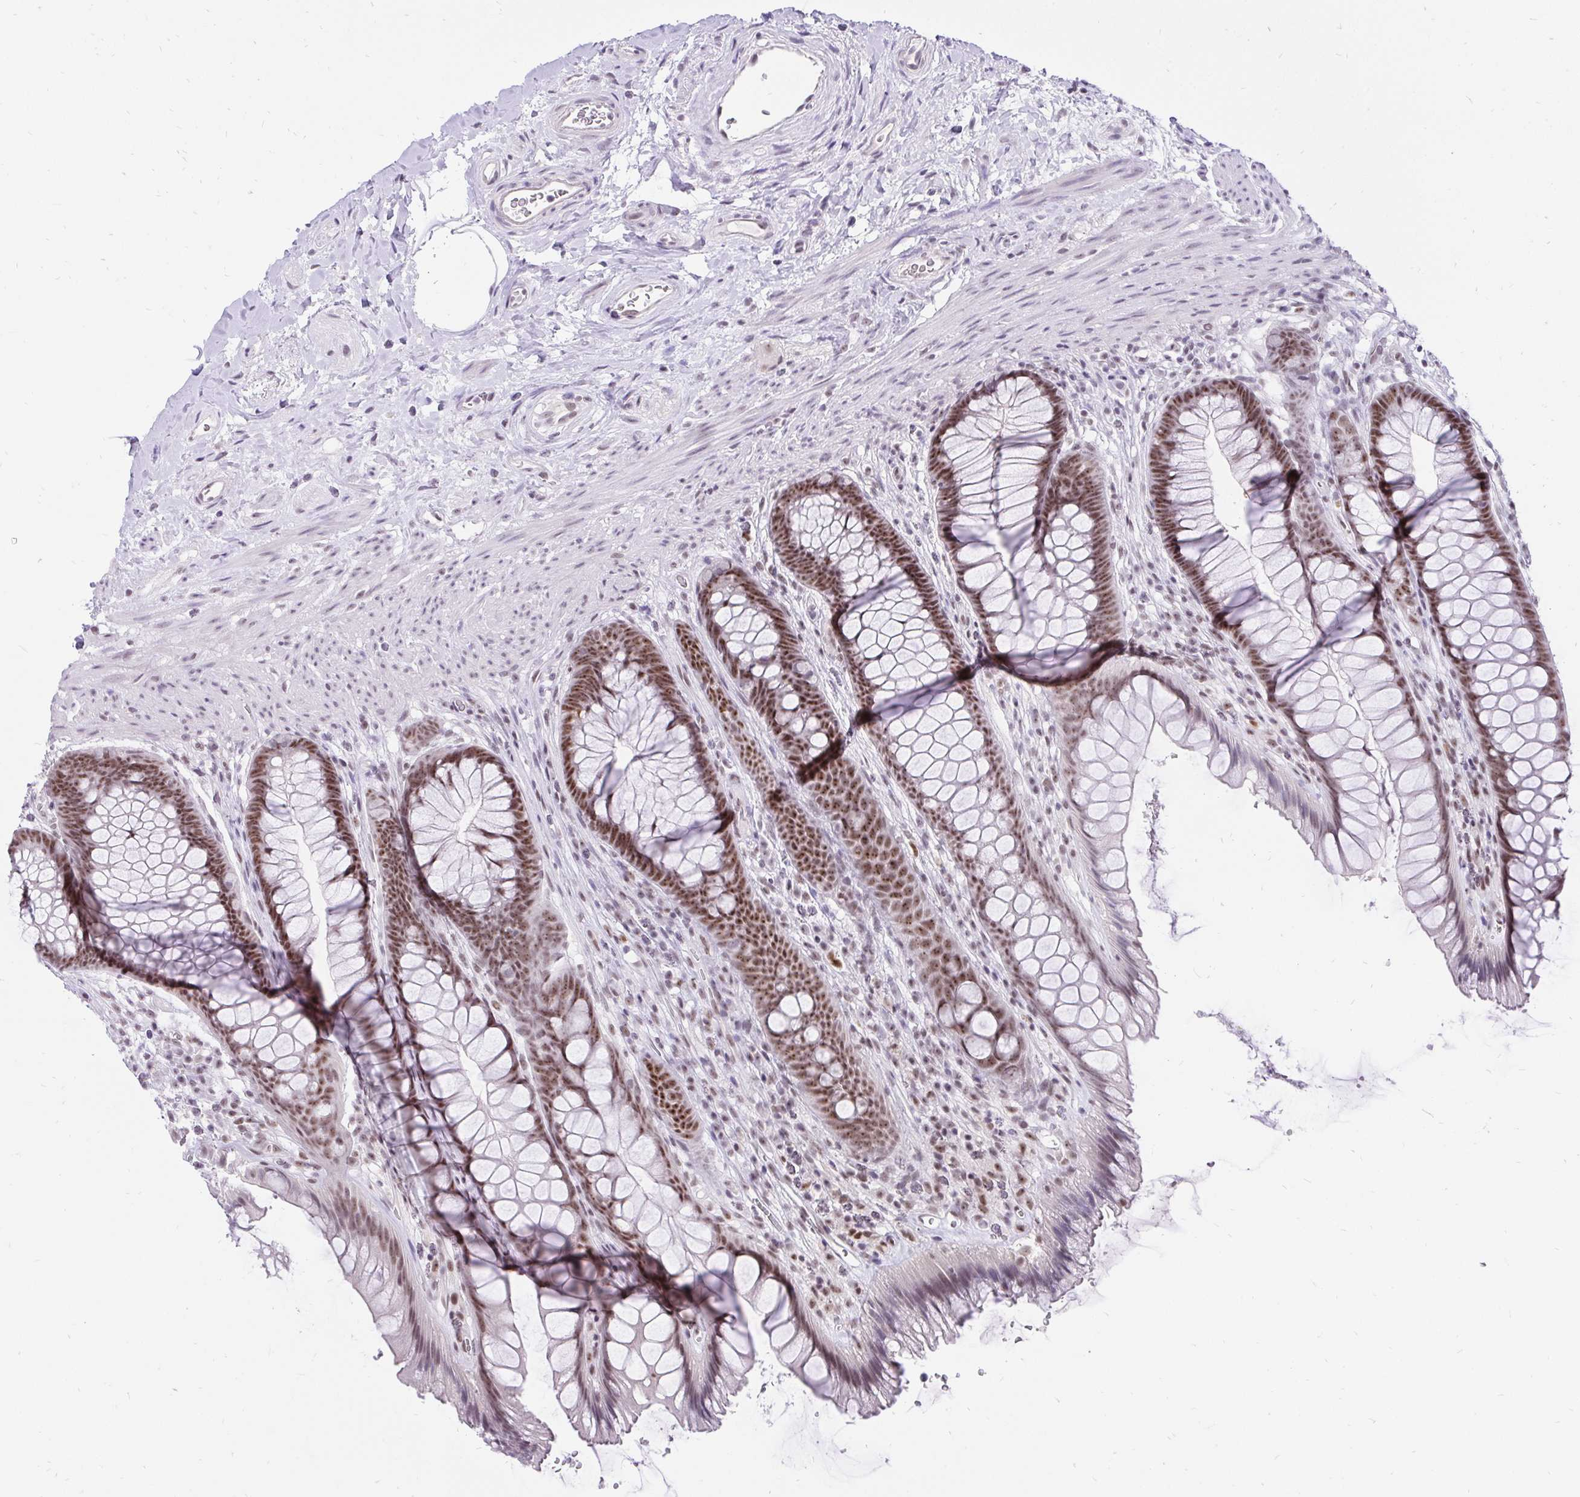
{"staining": {"intensity": "strong", "quantity": ">75%", "location": "nuclear"}, "tissue": "rectum", "cell_type": "Glandular cells", "image_type": "normal", "snomed": [{"axis": "morphology", "description": "Normal tissue, NOS"}, {"axis": "topography", "description": "Rectum"}], "caption": "Immunohistochemical staining of normal rectum displays >75% levels of strong nuclear protein staining in approximately >75% of glandular cells. Nuclei are stained in blue.", "gene": "ZNF860", "patient": {"sex": "male", "age": 53}}